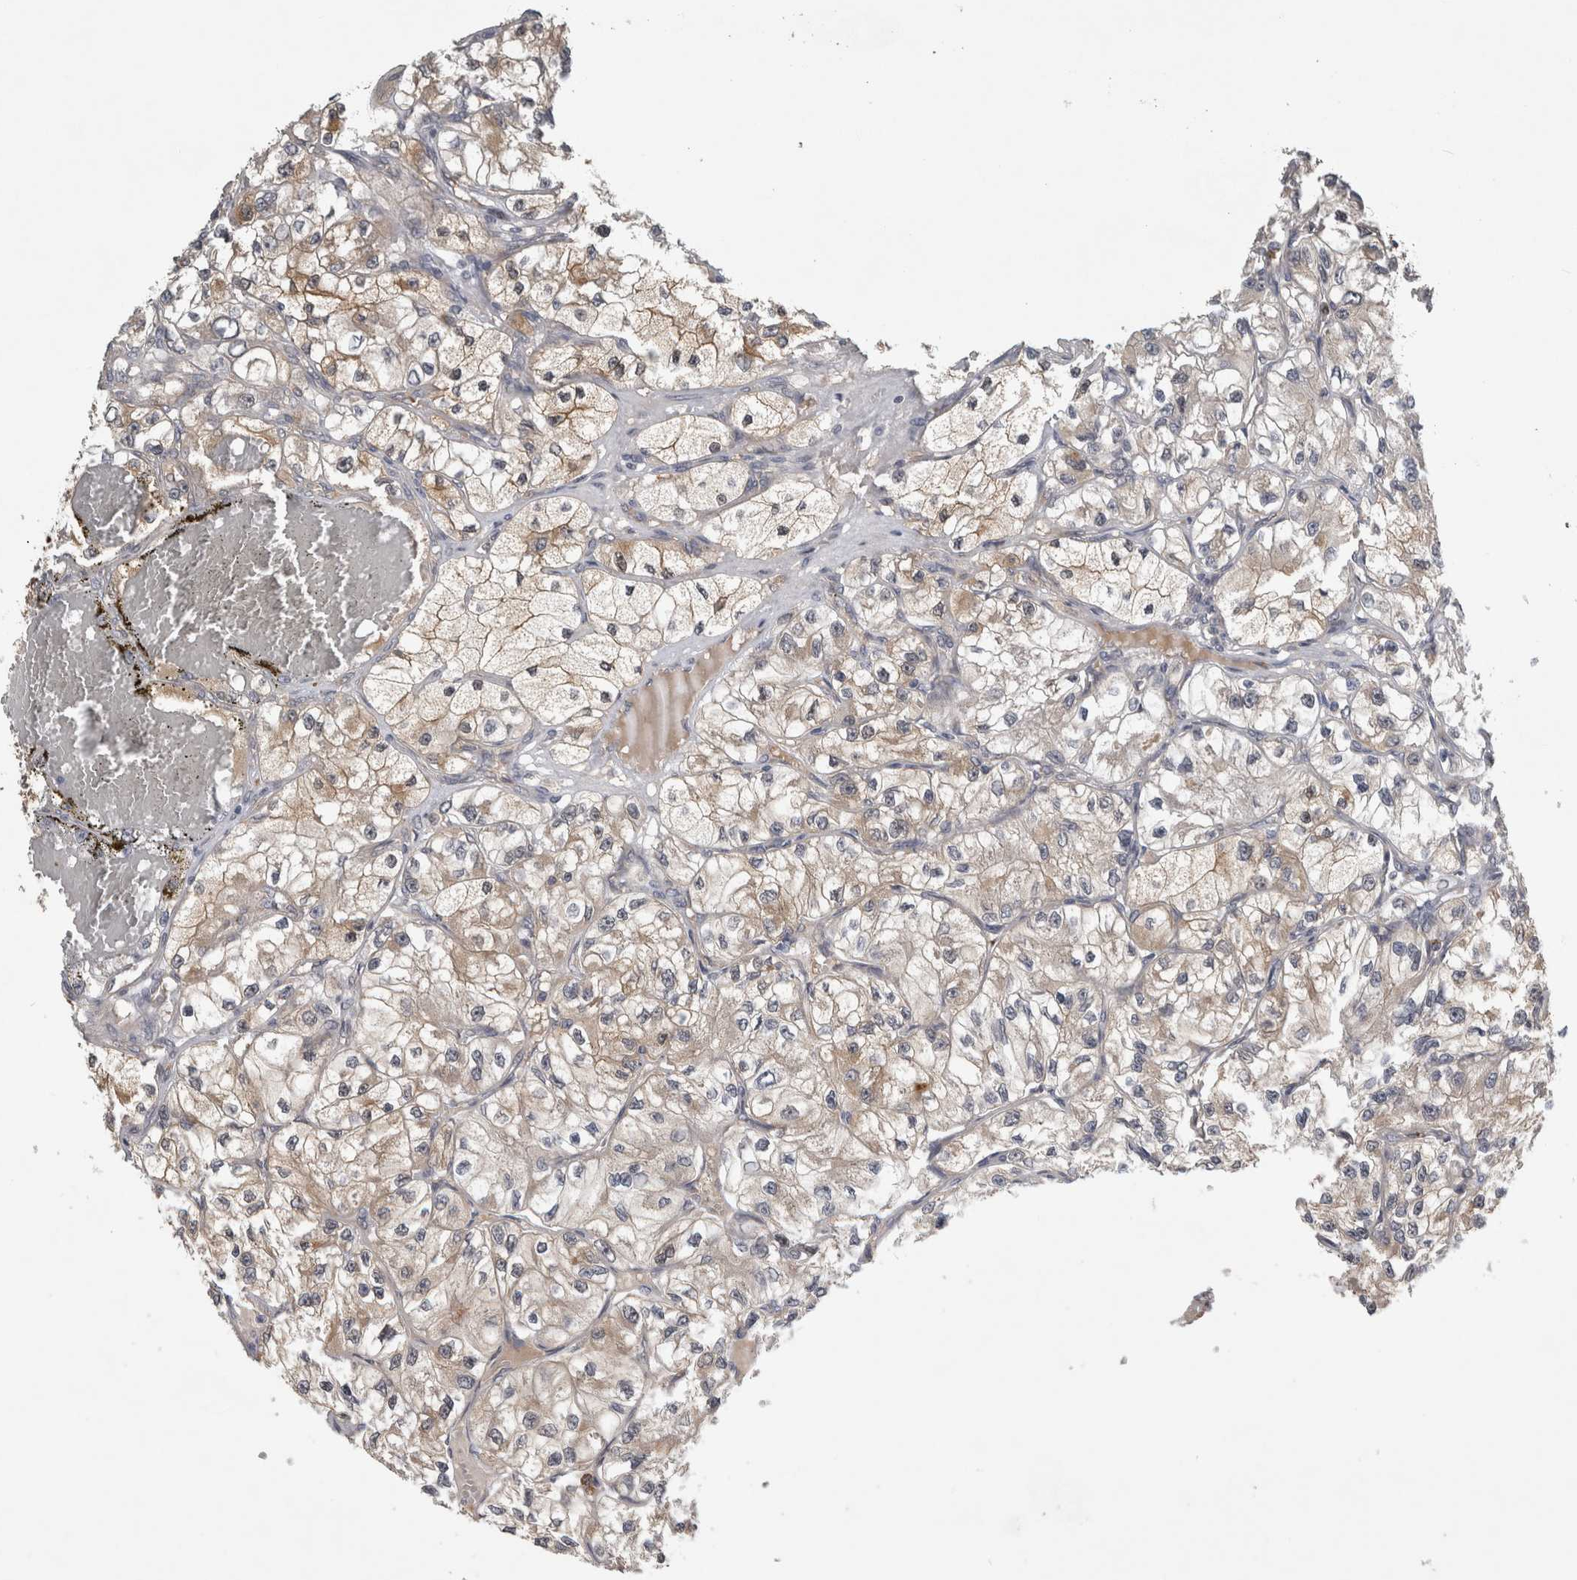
{"staining": {"intensity": "weak", "quantity": ">75%", "location": "cytoplasmic/membranous"}, "tissue": "renal cancer", "cell_type": "Tumor cells", "image_type": "cancer", "snomed": [{"axis": "morphology", "description": "Adenocarcinoma, NOS"}, {"axis": "topography", "description": "Kidney"}], "caption": "This histopathology image exhibits immunohistochemistry staining of renal cancer (adenocarcinoma), with low weak cytoplasmic/membranous staining in about >75% of tumor cells.", "gene": "TRMT61B", "patient": {"sex": "female", "age": 57}}